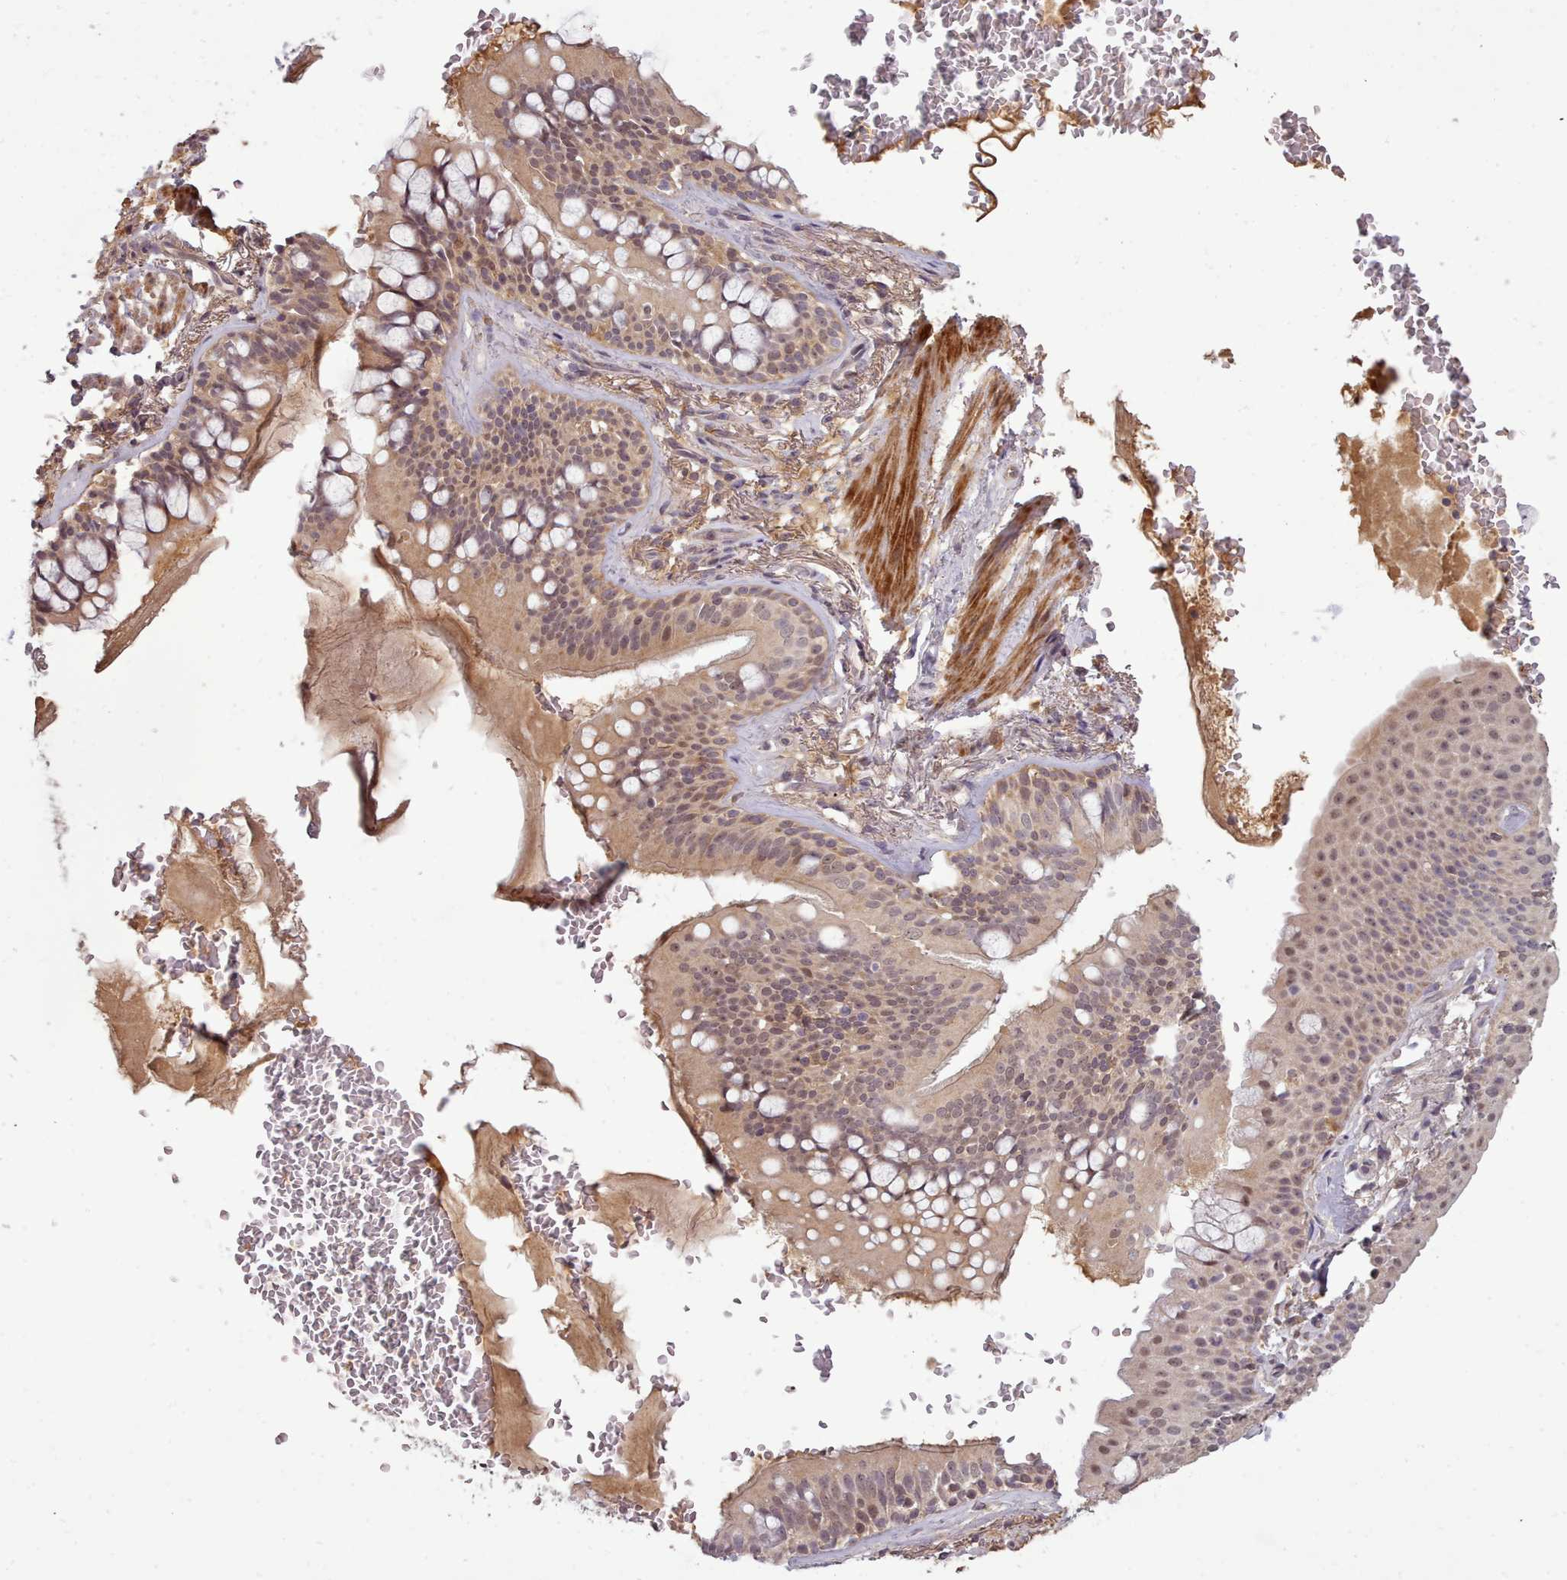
{"staining": {"intensity": "moderate", "quantity": "25%-75%", "location": "cytoplasmic/membranous,nuclear"}, "tissue": "bronchus", "cell_type": "Respiratory epithelial cells", "image_type": "normal", "snomed": [{"axis": "morphology", "description": "Normal tissue, NOS"}, {"axis": "topography", "description": "Bronchus"}], "caption": "Unremarkable bronchus shows moderate cytoplasmic/membranous,nuclear positivity in approximately 25%-75% of respiratory epithelial cells, visualized by immunohistochemistry. The protein of interest is stained brown, and the nuclei are stained in blue (DAB (3,3'-diaminobenzidine) IHC with brightfield microscopy, high magnification).", "gene": "CDC6", "patient": {"sex": "male", "age": 70}}